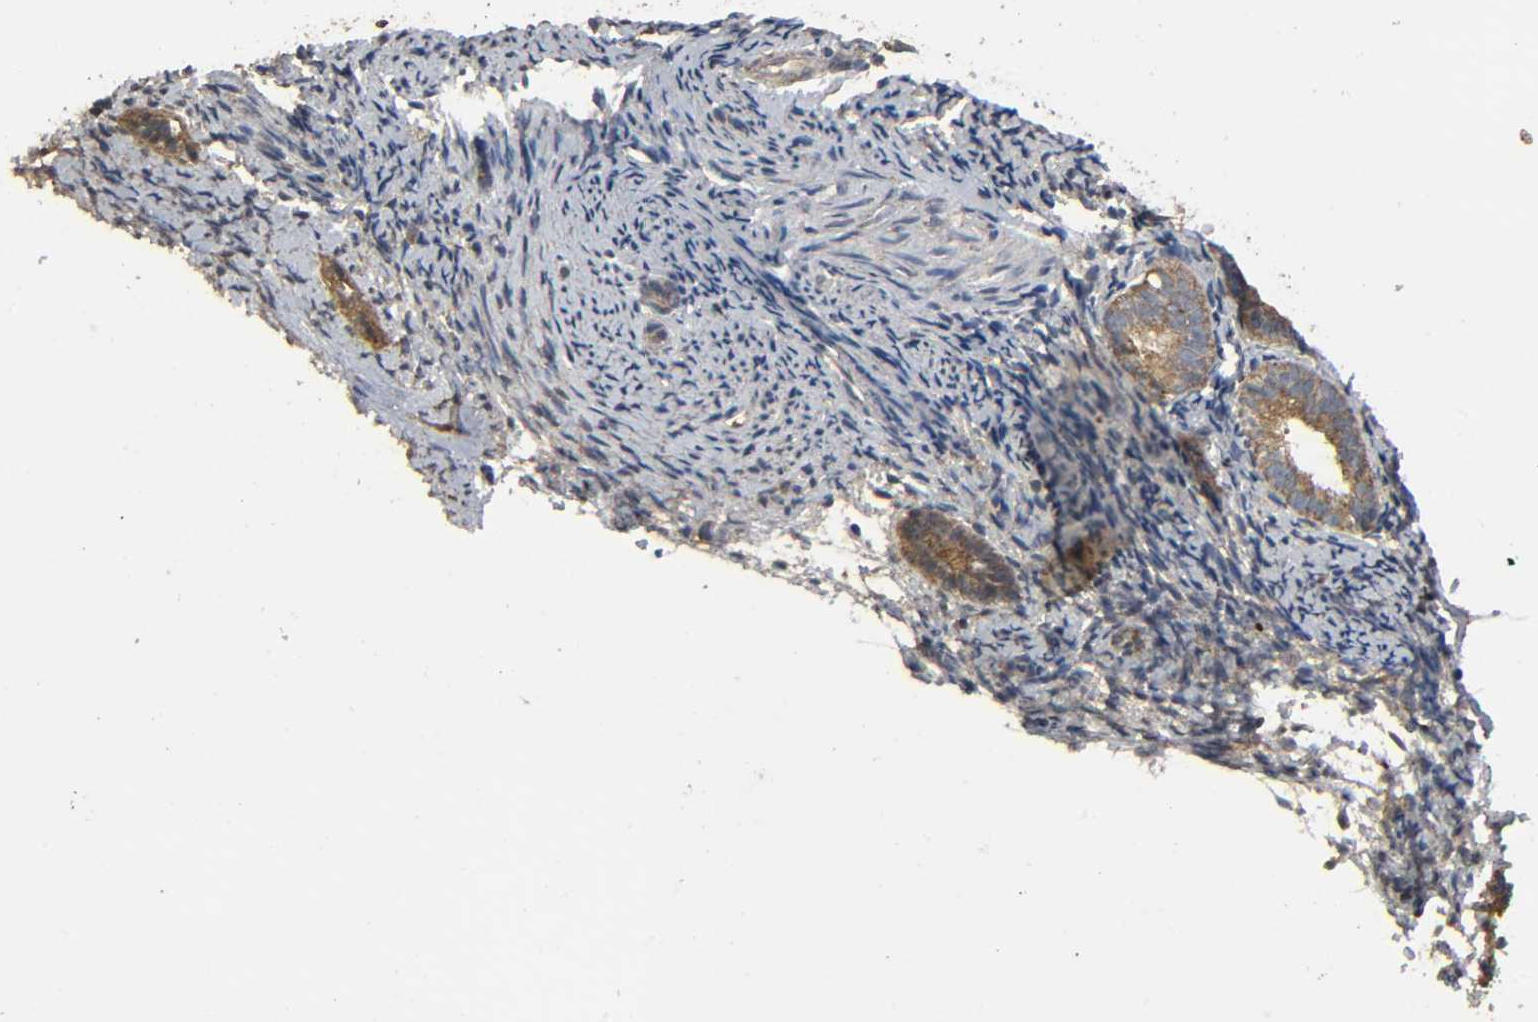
{"staining": {"intensity": "moderate", "quantity": ">75%", "location": "cytoplasmic/membranous"}, "tissue": "endometrium", "cell_type": "Cells in endometrial stroma", "image_type": "normal", "snomed": [{"axis": "morphology", "description": "Normal tissue, NOS"}, {"axis": "topography", "description": "Smooth muscle"}, {"axis": "topography", "description": "Endometrium"}], "caption": "The micrograph demonstrates staining of normal endometrium, revealing moderate cytoplasmic/membranous protein positivity (brown color) within cells in endometrial stroma. Immunohistochemistry (ihc) stains the protein in brown and the nuclei are stained blue.", "gene": "DDX6", "patient": {"sex": "female", "age": 57}}